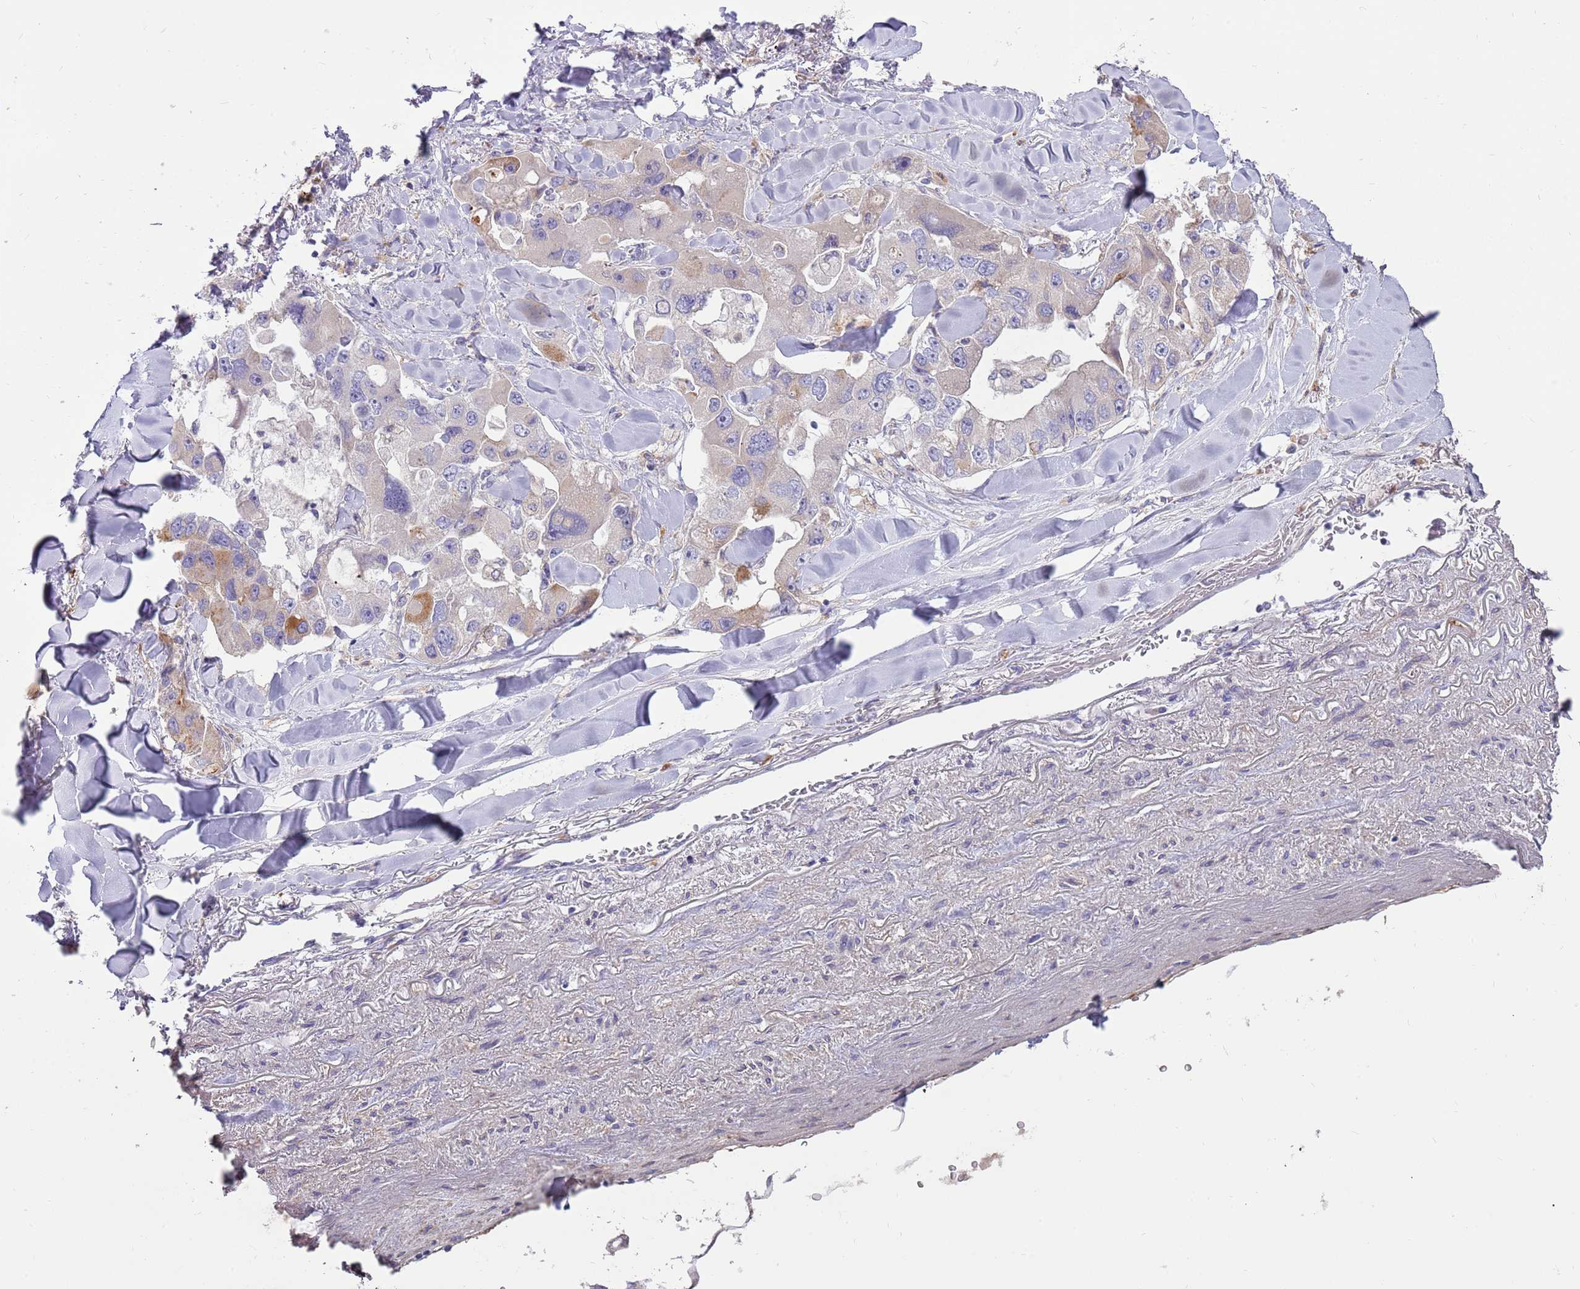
{"staining": {"intensity": "weak", "quantity": "<25%", "location": "cytoplasmic/membranous"}, "tissue": "lung cancer", "cell_type": "Tumor cells", "image_type": "cancer", "snomed": [{"axis": "morphology", "description": "Adenocarcinoma, NOS"}, {"axis": "topography", "description": "Lung"}], "caption": "Lung cancer stained for a protein using immunohistochemistry (IHC) demonstrates no staining tumor cells.", "gene": "EMC1", "patient": {"sex": "female", "age": 54}}